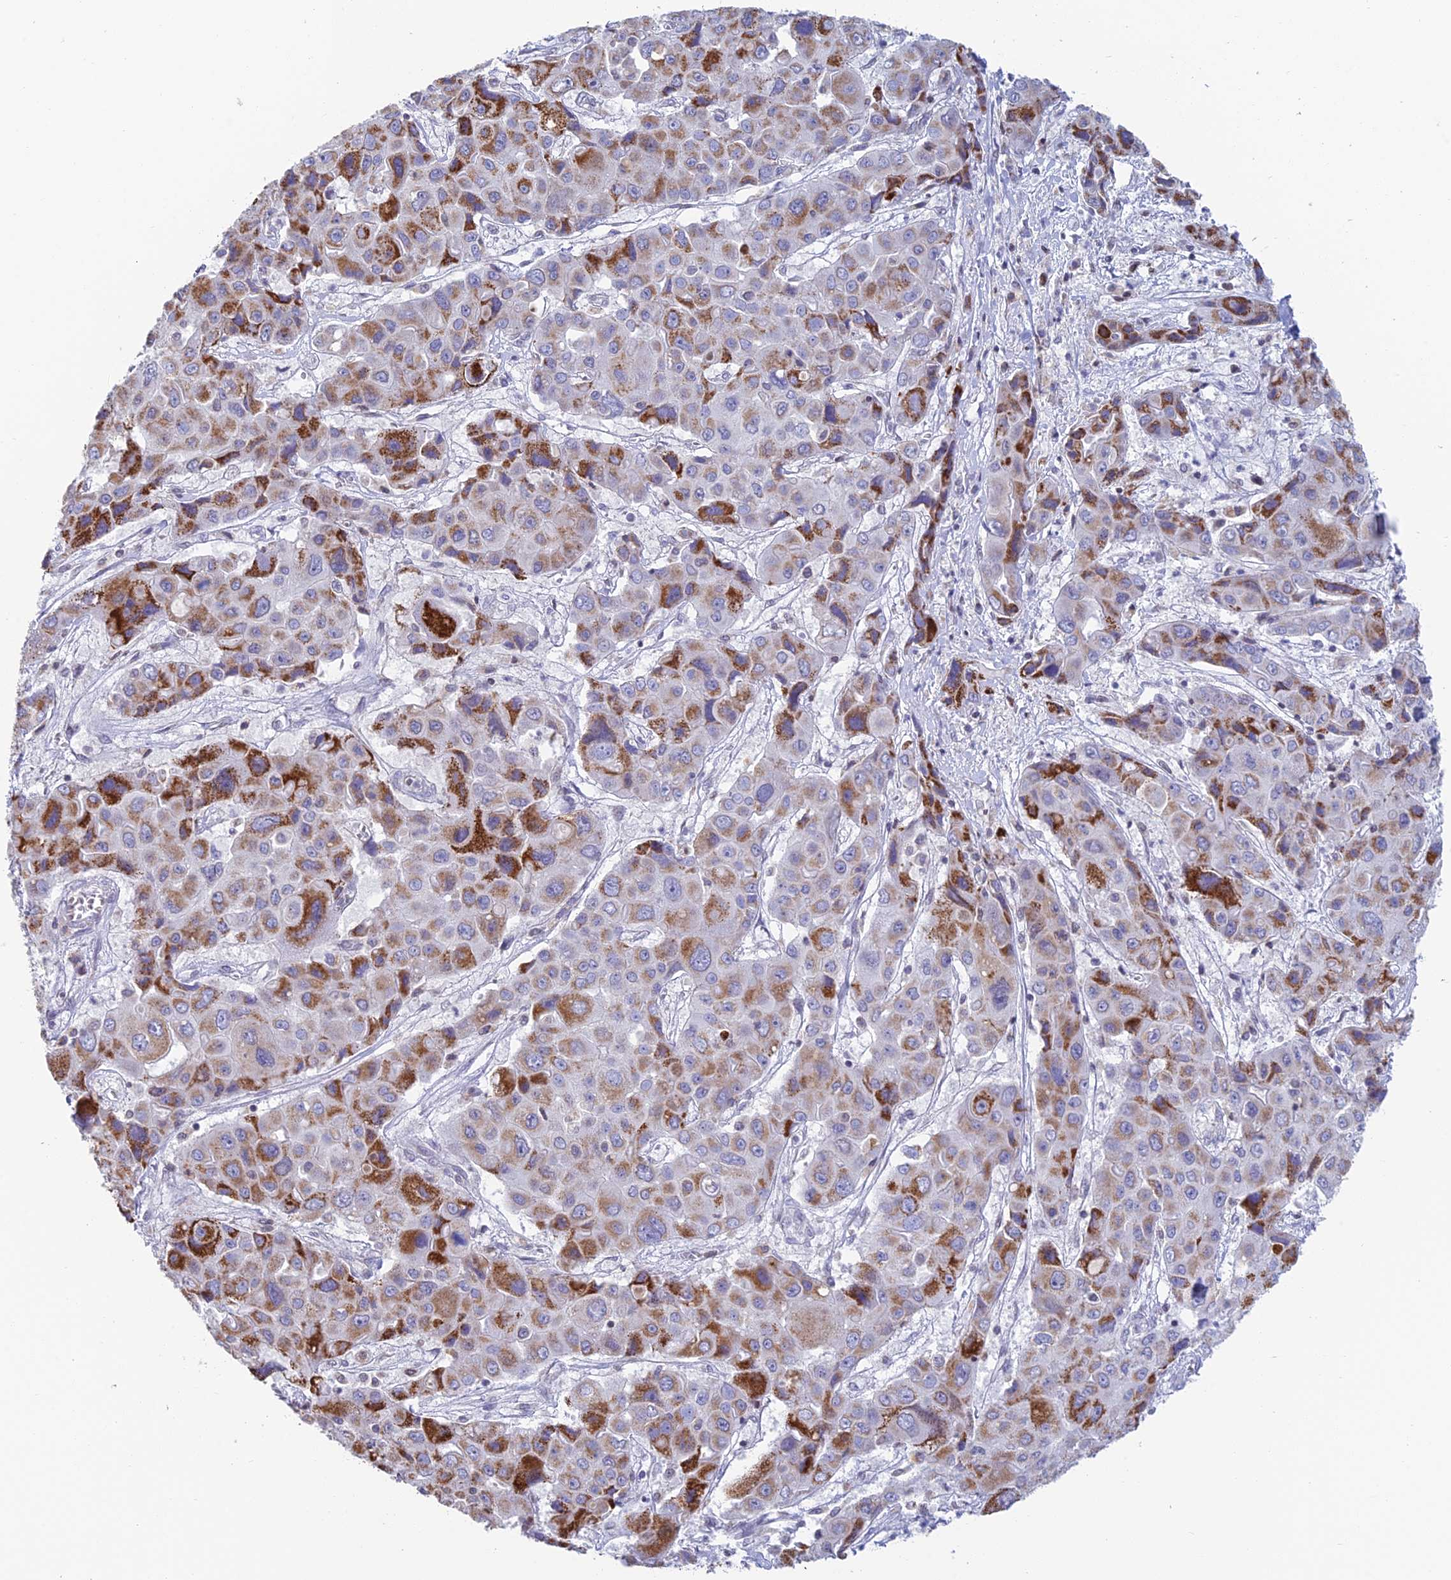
{"staining": {"intensity": "strong", "quantity": "25%-75%", "location": "cytoplasmic/membranous"}, "tissue": "liver cancer", "cell_type": "Tumor cells", "image_type": "cancer", "snomed": [{"axis": "morphology", "description": "Cholangiocarcinoma"}, {"axis": "topography", "description": "Liver"}], "caption": "Immunohistochemical staining of cholangiocarcinoma (liver) shows high levels of strong cytoplasmic/membranous expression in approximately 25%-75% of tumor cells.", "gene": "REXO5", "patient": {"sex": "male", "age": 67}}